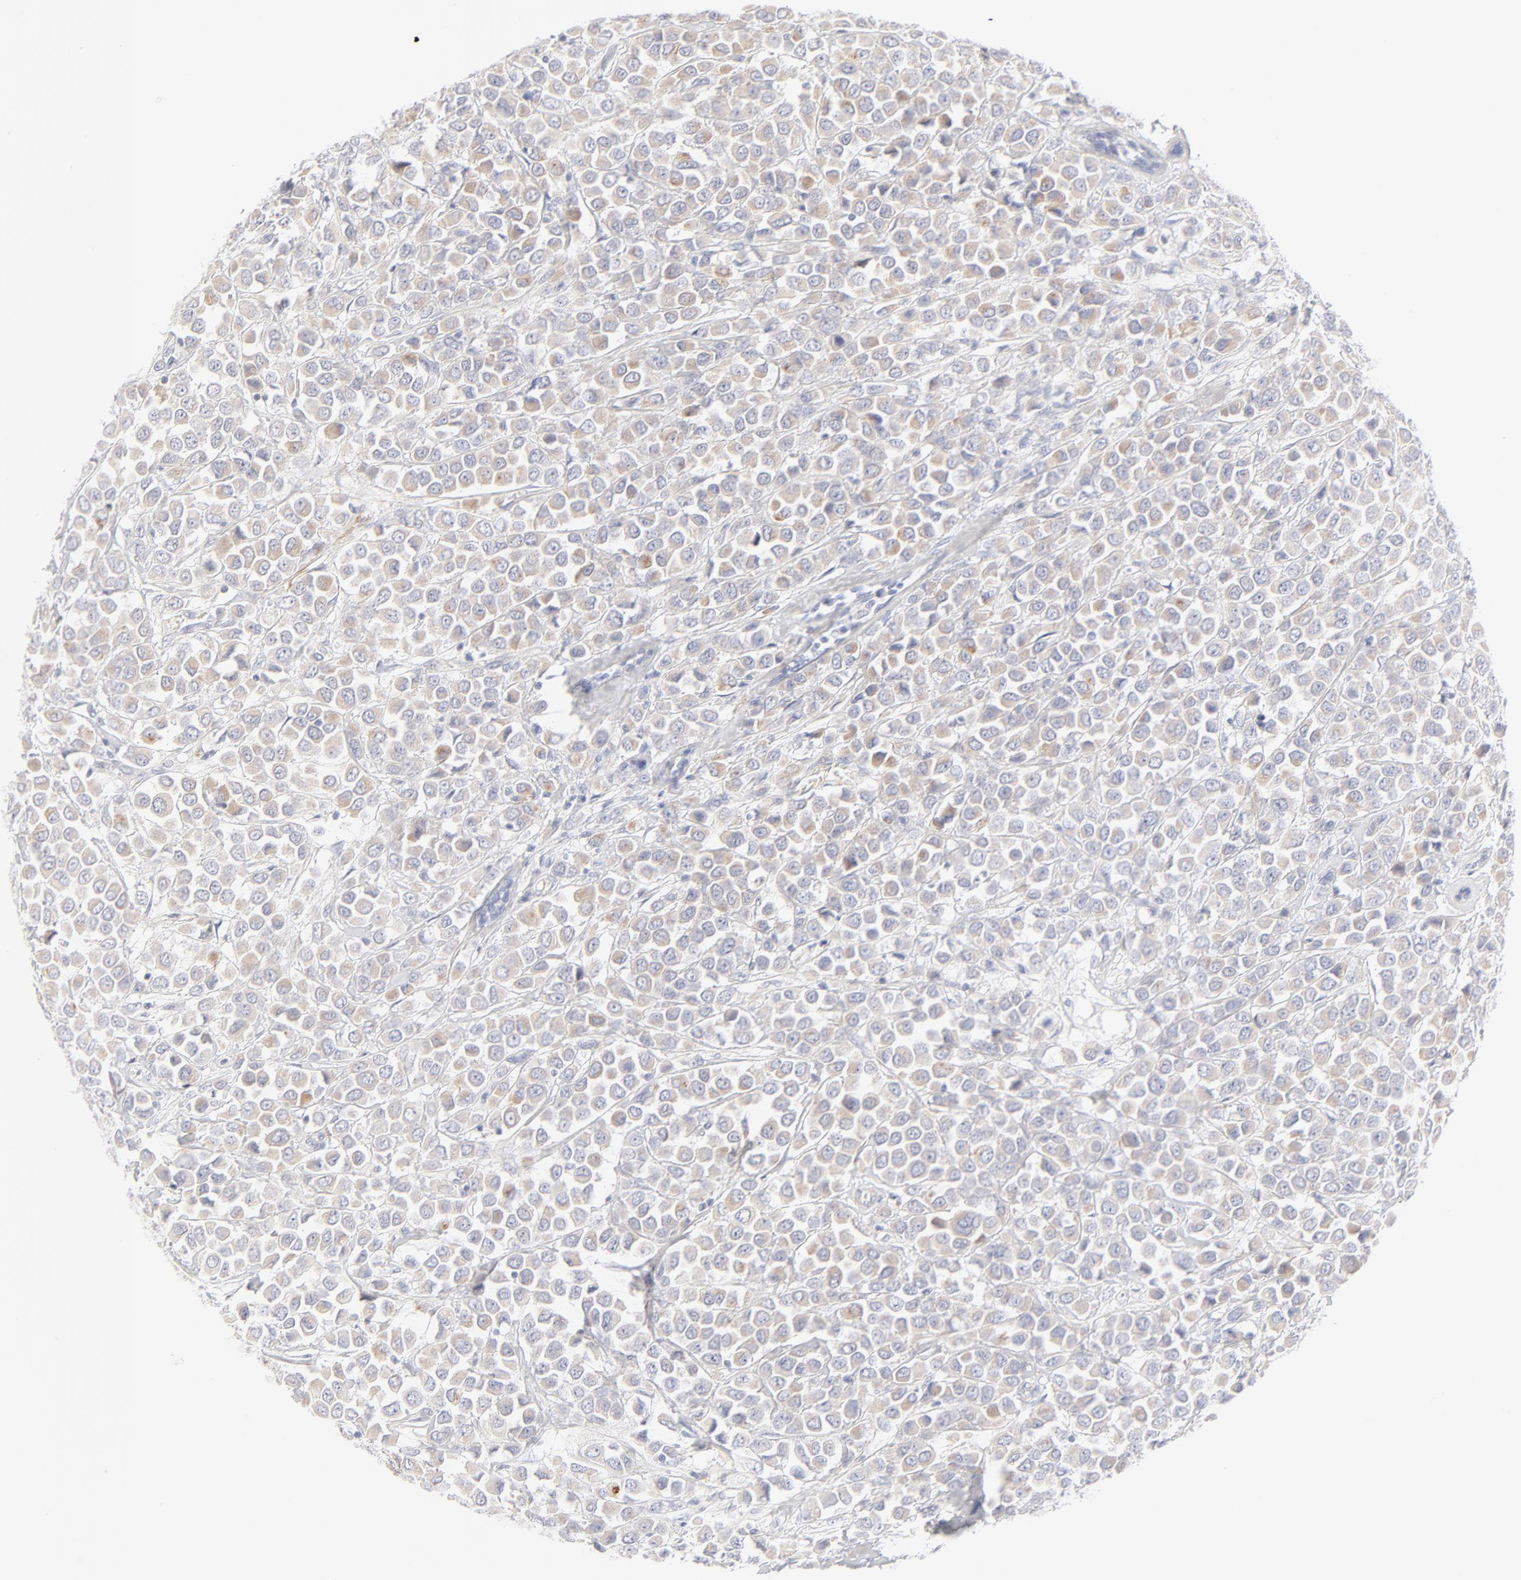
{"staining": {"intensity": "weak", "quantity": "25%-75%", "location": "cytoplasmic/membranous"}, "tissue": "breast cancer", "cell_type": "Tumor cells", "image_type": "cancer", "snomed": [{"axis": "morphology", "description": "Duct carcinoma"}, {"axis": "topography", "description": "Breast"}], "caption": "Immunohistochemical staining of breast cancer reveals weak cytoplasmic/membranous protein expression in approximately 25%-75% of tumor cells.", "gene": "NPNT", "patient": {"sex": "female", "age": 61}}